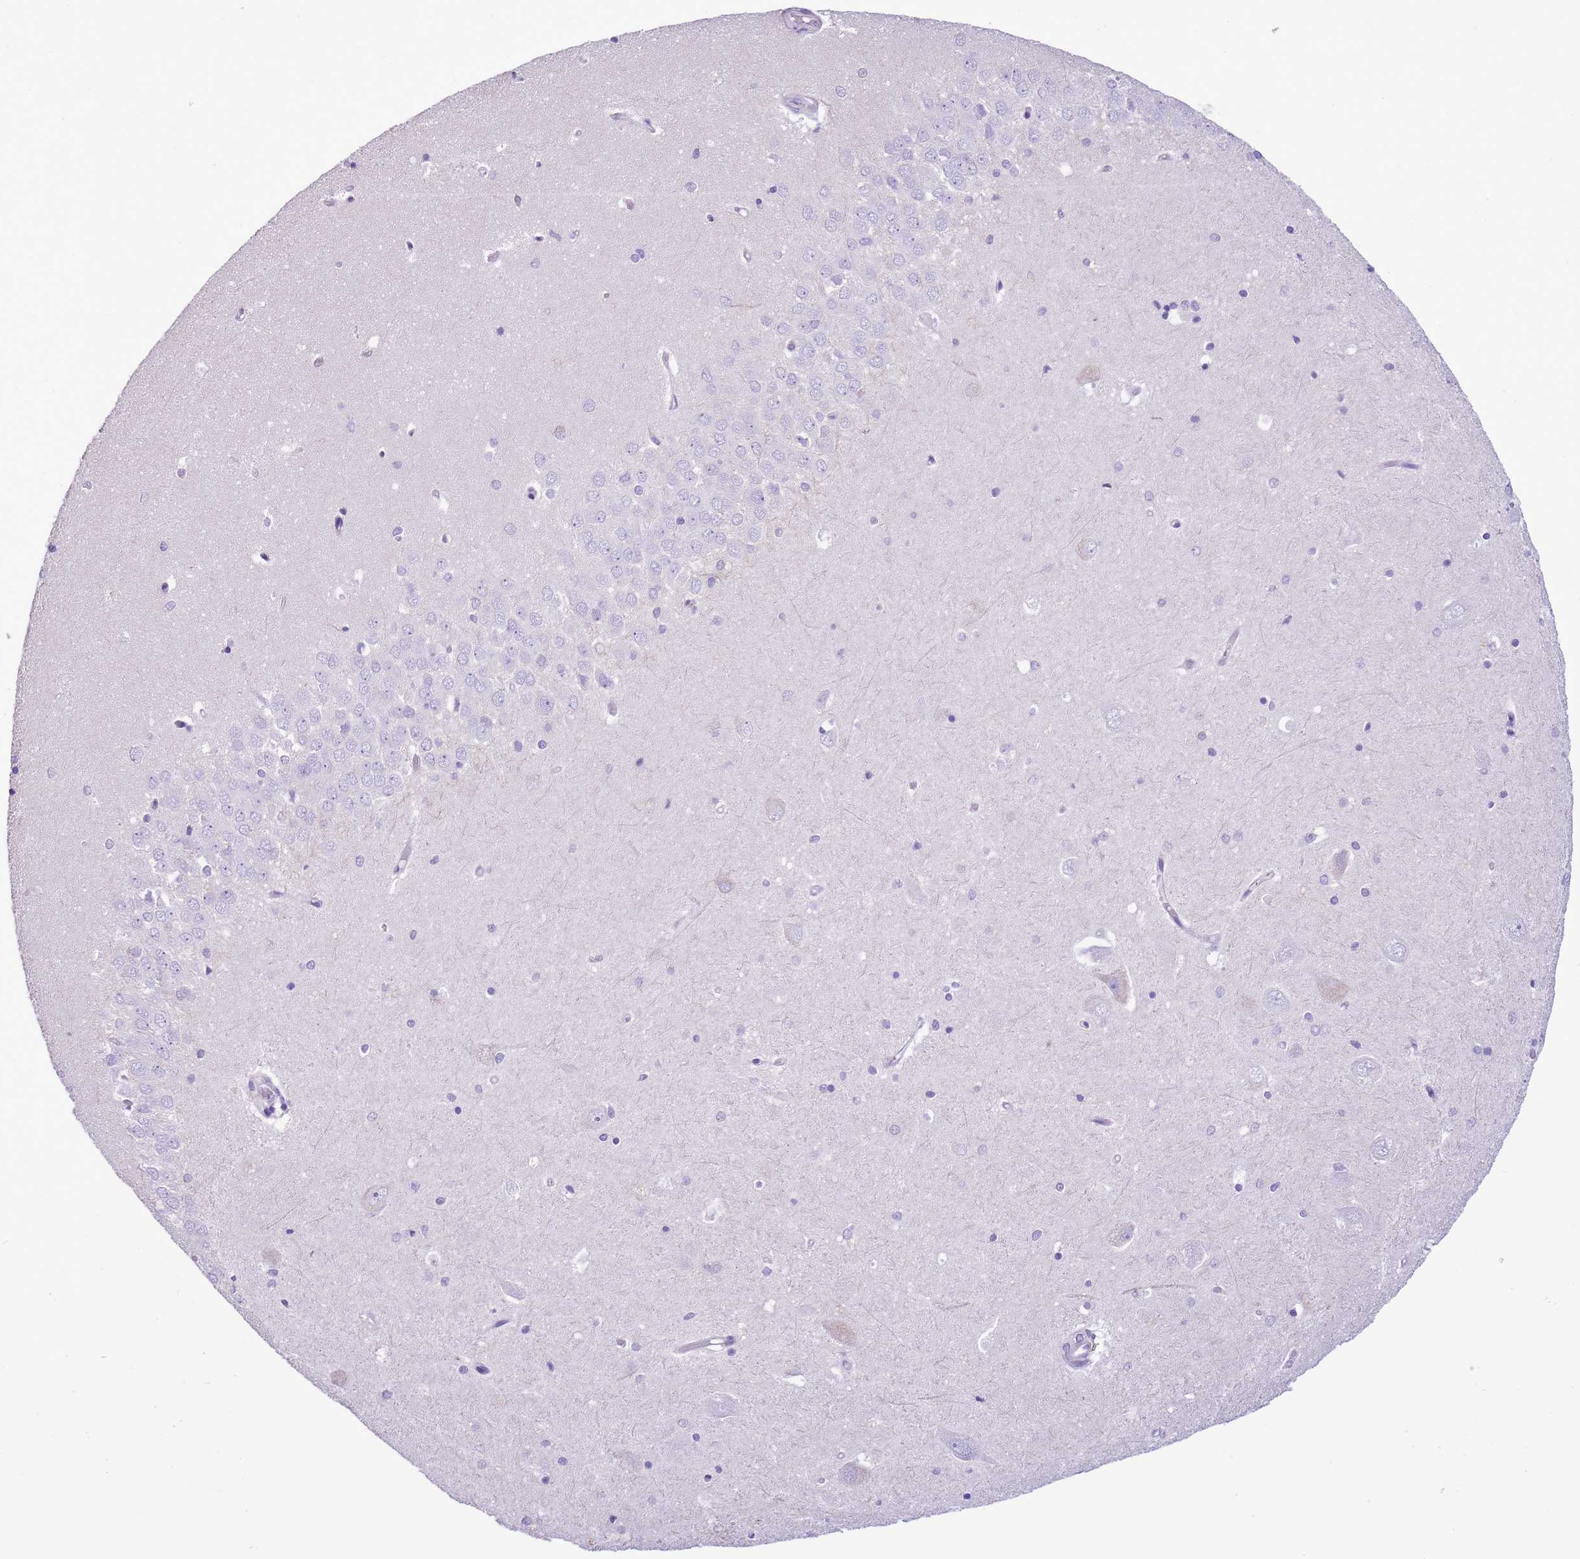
{"staining": {"intensity": "negative", "quantity": "none", "location": "none"}, "tissue": "hippocampus", "cell_type": "Glial cells", "image_type": "normal", "snomed": [{"axis": "morphology", "description": "Normal tissue, NOS"}, {"axis": "topography", "description": "Hippocampus"}], "caption": "Hippocampus stained for a protein using immunohistochemistry (IHC) exhibits no staining glial cells.", "gene": "AAR2", "patient": {"sex": "male", "age": 45}}